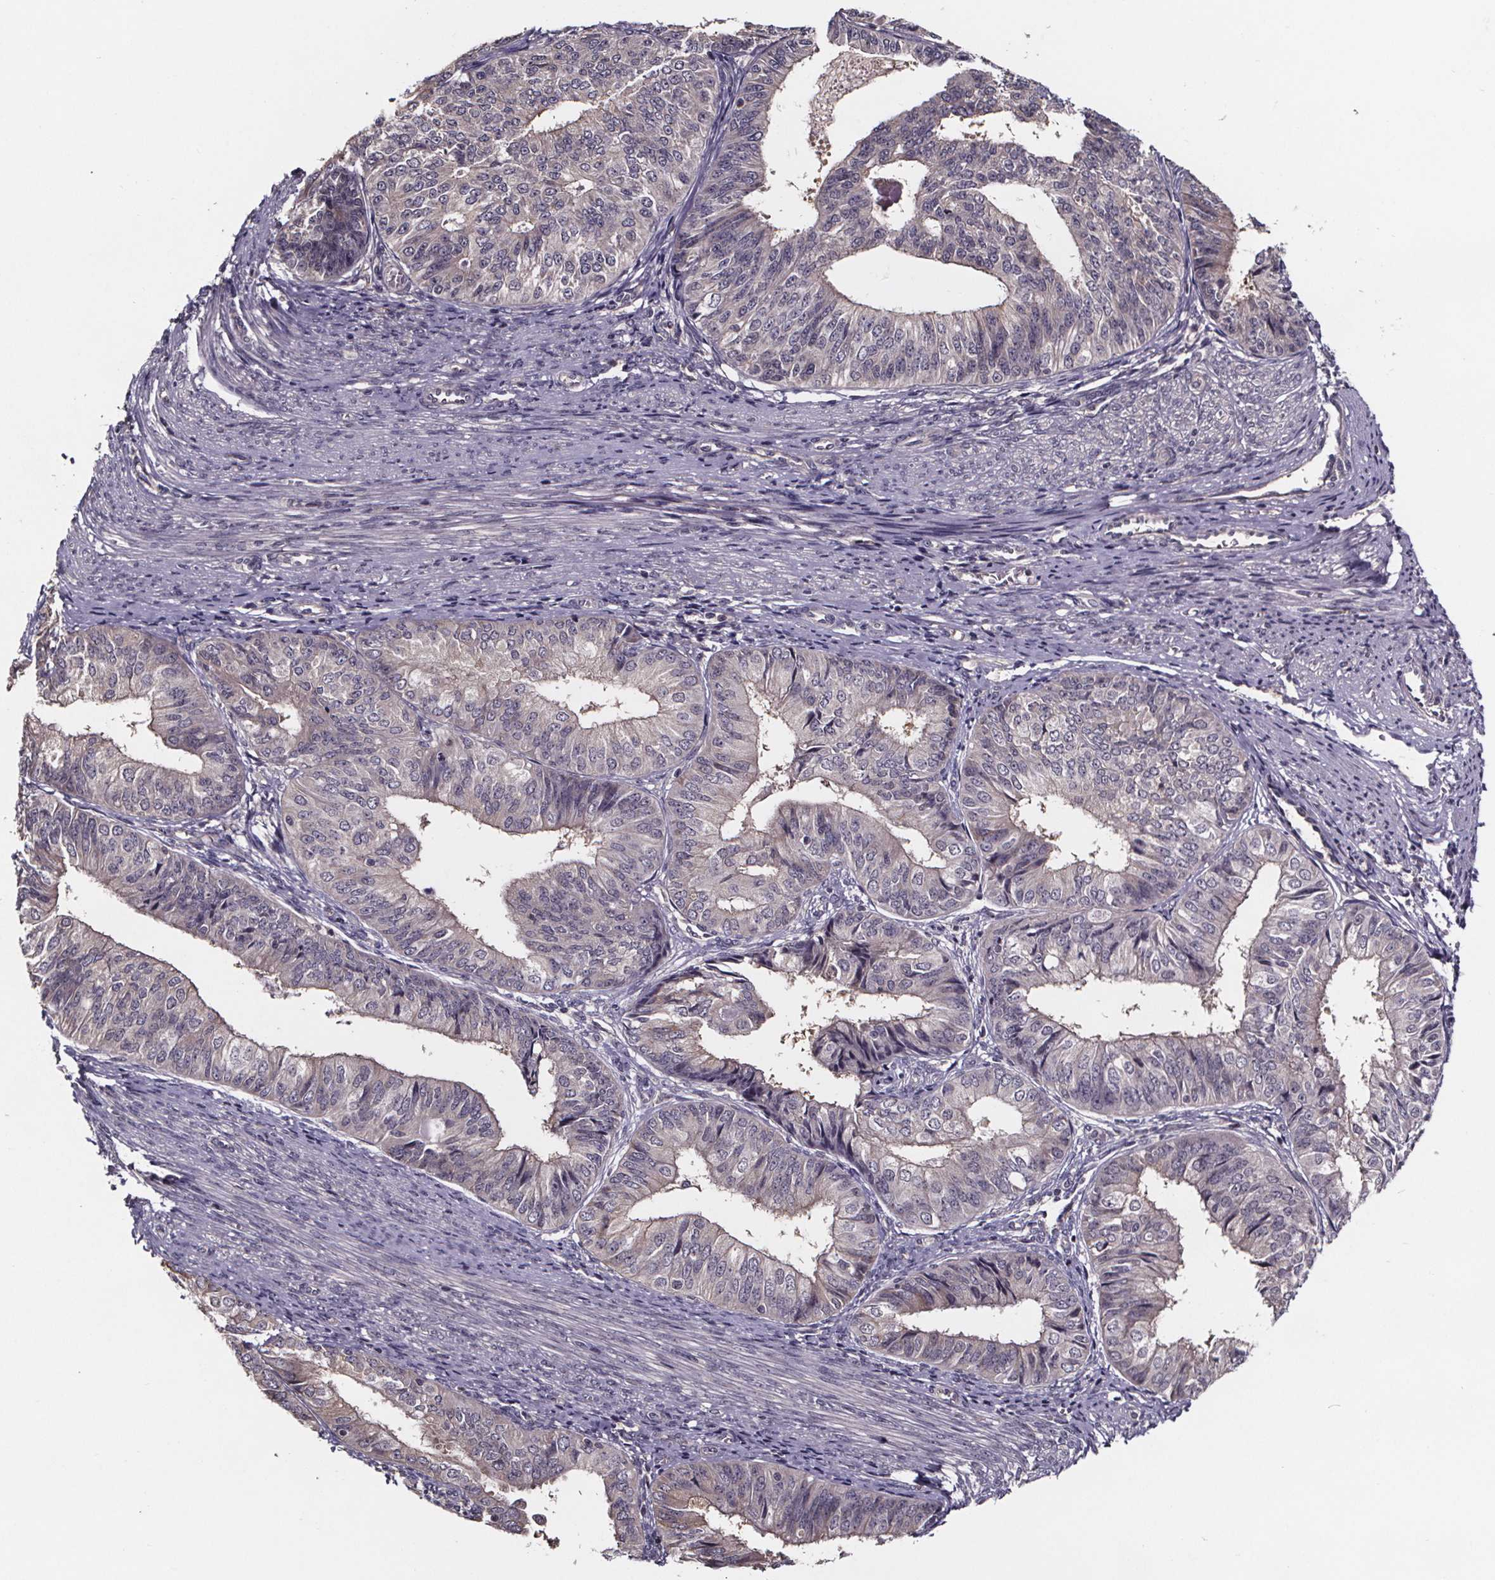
{"staining": {"intensity": "weak", "quantity": "<25%", "location": "cytoplasmic/membranous"}, "tissue": "endometrial cancer", "cell_type": "Tumor cells", "image_type": "cancer", "snomed": [{"axis": "morphology", "description": "Adenocarcinoma, NOS"}, {"axis": "topography", "description": "Endometrium"}], "caption": "Micrograph shows no significant protein positivity in tumor cells of endometrial cancer (adenocarcinoma).", "gene": "SMIM1", "patient": {"sex": "female", "age": 58}}